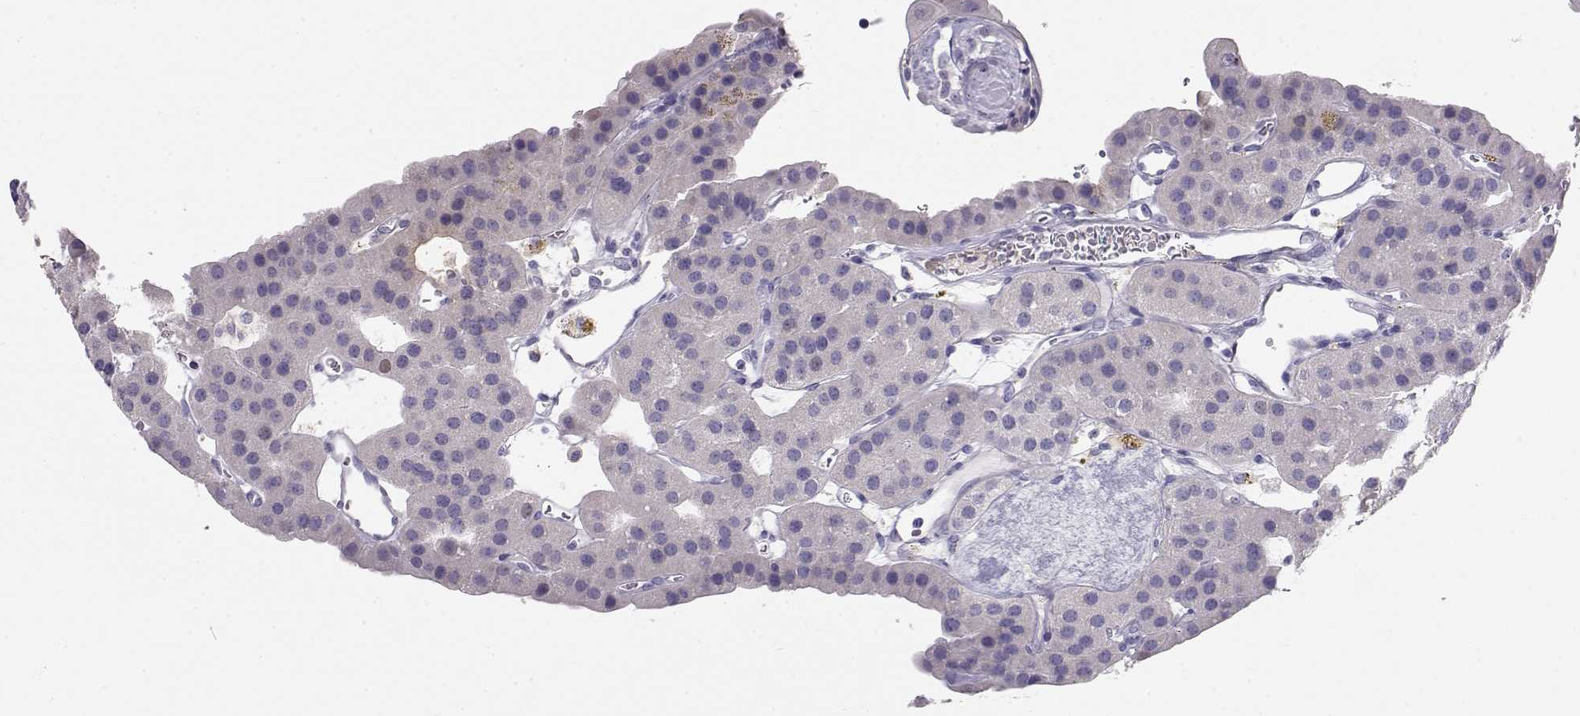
{"staining": {"intensity": "negative", "quantity": "none", "location": "none"}, "tissue": "parathyroid gland", "cell_type": "Glandular cells", "image_type": "normal", "snomed": [{"axis": "morphology", "description": "Normal tissue, NOS"}, {"axis": "morphology", "description": "Adenoma, NOS"}, {"axis": "topography", "description": "Parathyroid gland"}], "caption": "Histopathology image shows no protein positivity in glandular cells of normal parathyroid gland. (IHC, brightfield microscopy, high magnification).", "gene": "OPN5", "patient": {"sex": "female", "age": 86}}